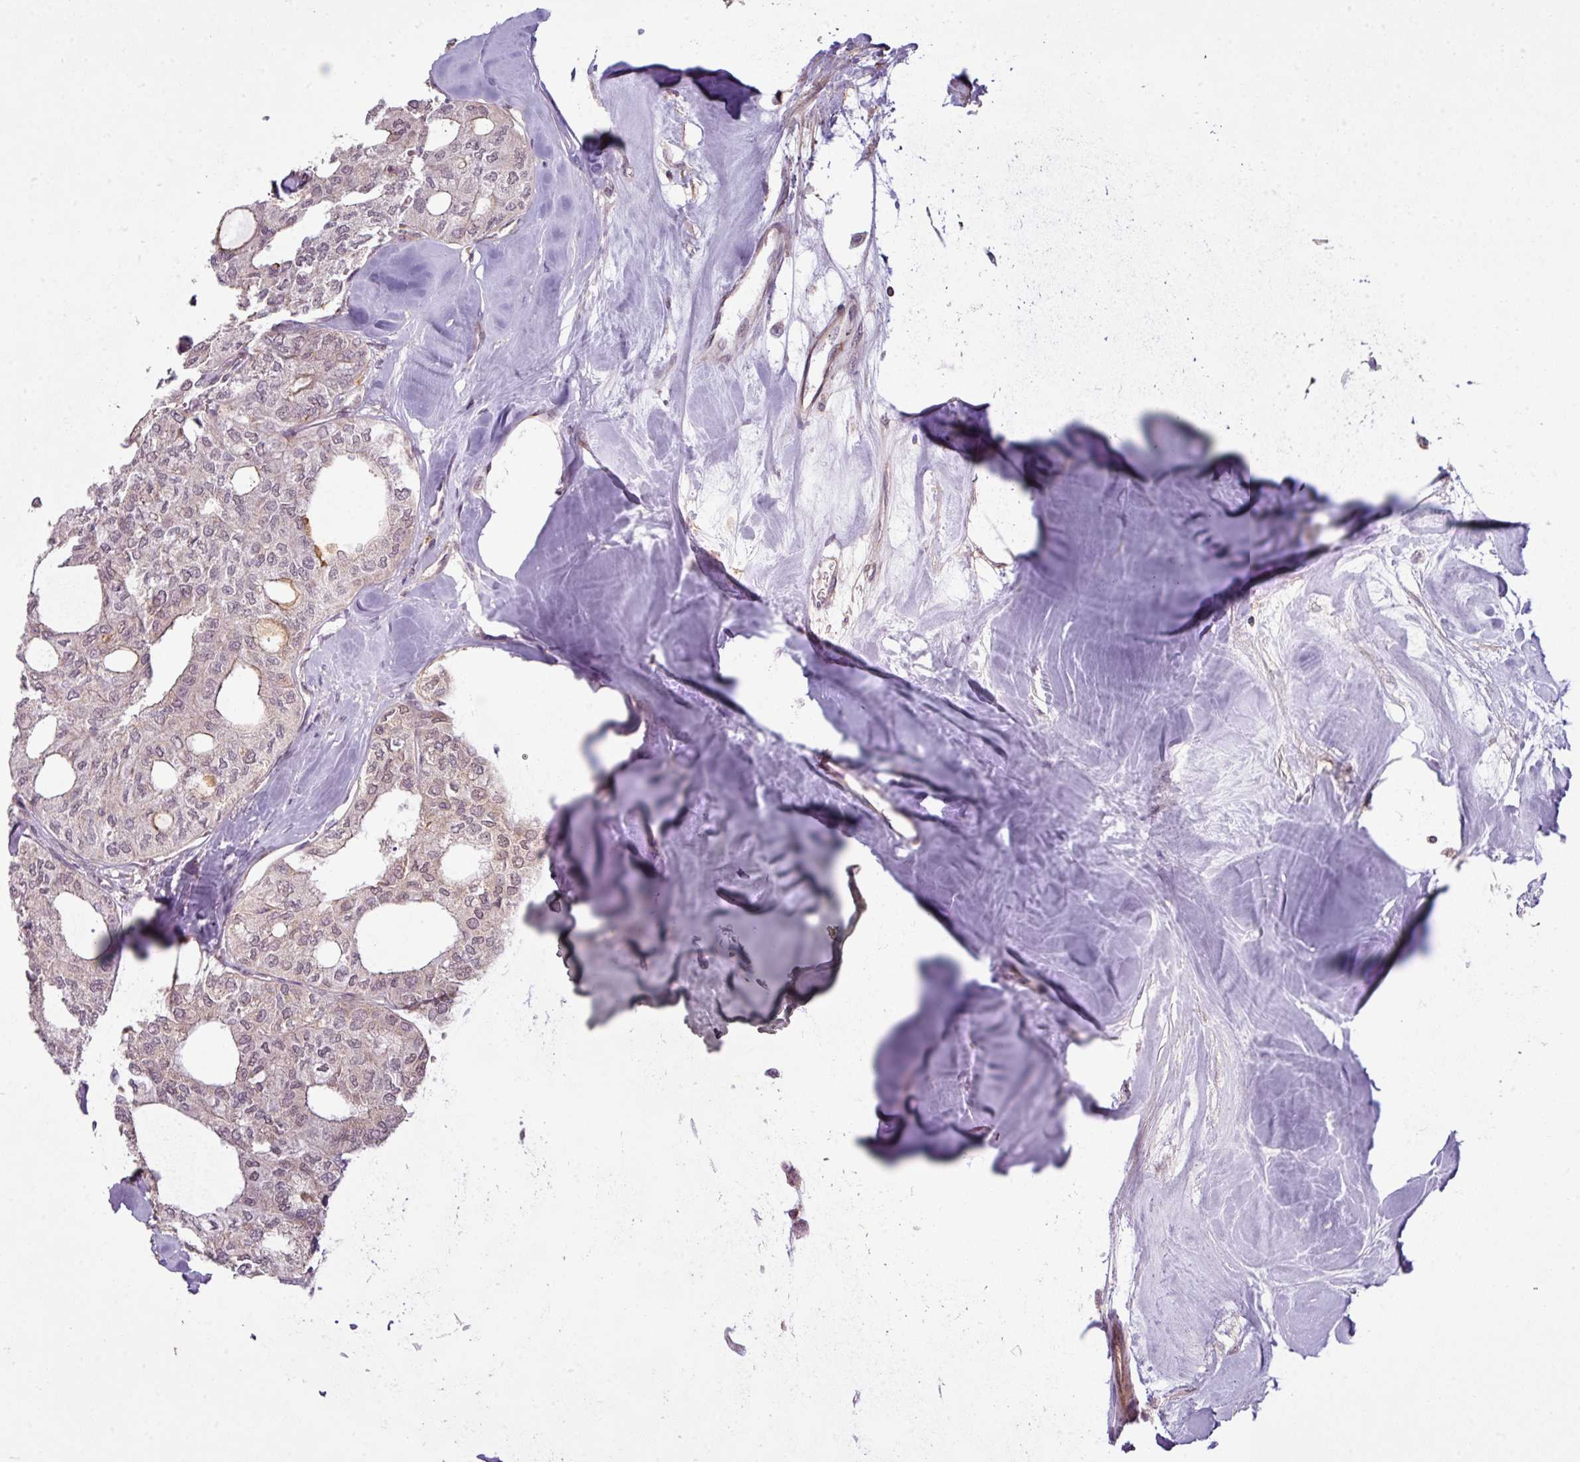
{"staining": {"intensity": "negative", "quantity": "none", "location": "none"}, "tissue": "thyroid cancer", "cell_type": "Tumor cells", "image_type": "cancer", "snomed": [{"axis": "morphology", "description": "Follicular adenoma carcinoma, NOS"}, {"axis": "topography", "description": "Thyroid gland"}], "caption": "This is a histopathology image of IHC staining of thyroid follicular adenoma carcinoma, which shows no staining in tumor cells.", "gene": "ZC2HC1C", "patient": {"sex": "male", "age": 75}}